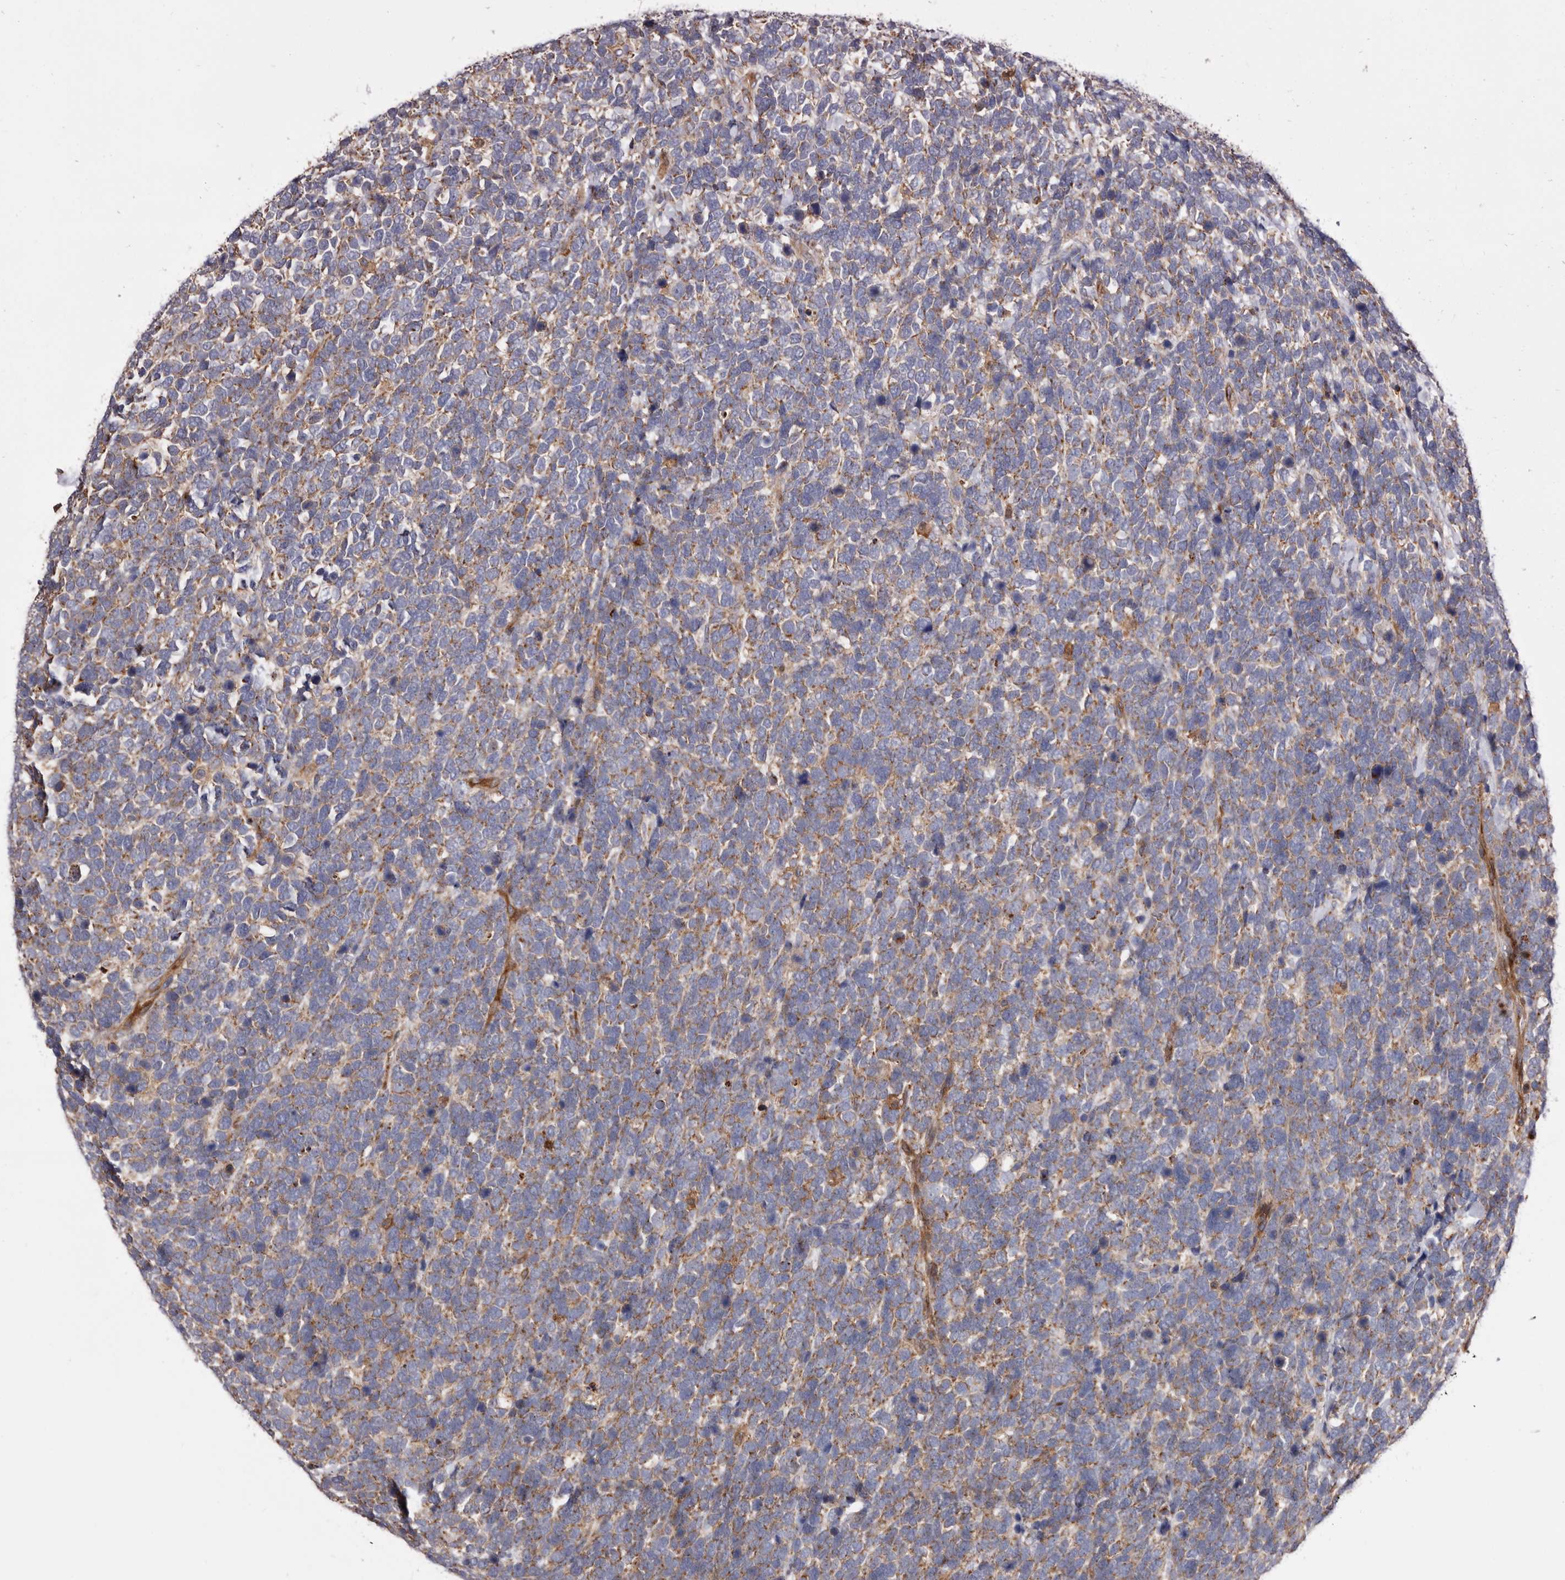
{"staining": {"intensity": "moderate", "quantity": "25%-75%", "location": "cytoplasmic/membranous"}, "tissue": "urothelial cancer", "cell_type": "Tumor cells", "image_type": "cancer", "snomed": [{"axis": "morphology", "description": "Urothelial carcinoma, High grade"}, {"axis": "topography", "description": "Urinary bladder"}], "caption": "Immunohistochemical staining of human high-grade urothelial carcinoma reveals moderate cytoplasmic/membranous protein staining in approximately 25%-75% of tumor cells.", "gene": "COQ8B", "patient": {"sex": "female", "age": 80}}